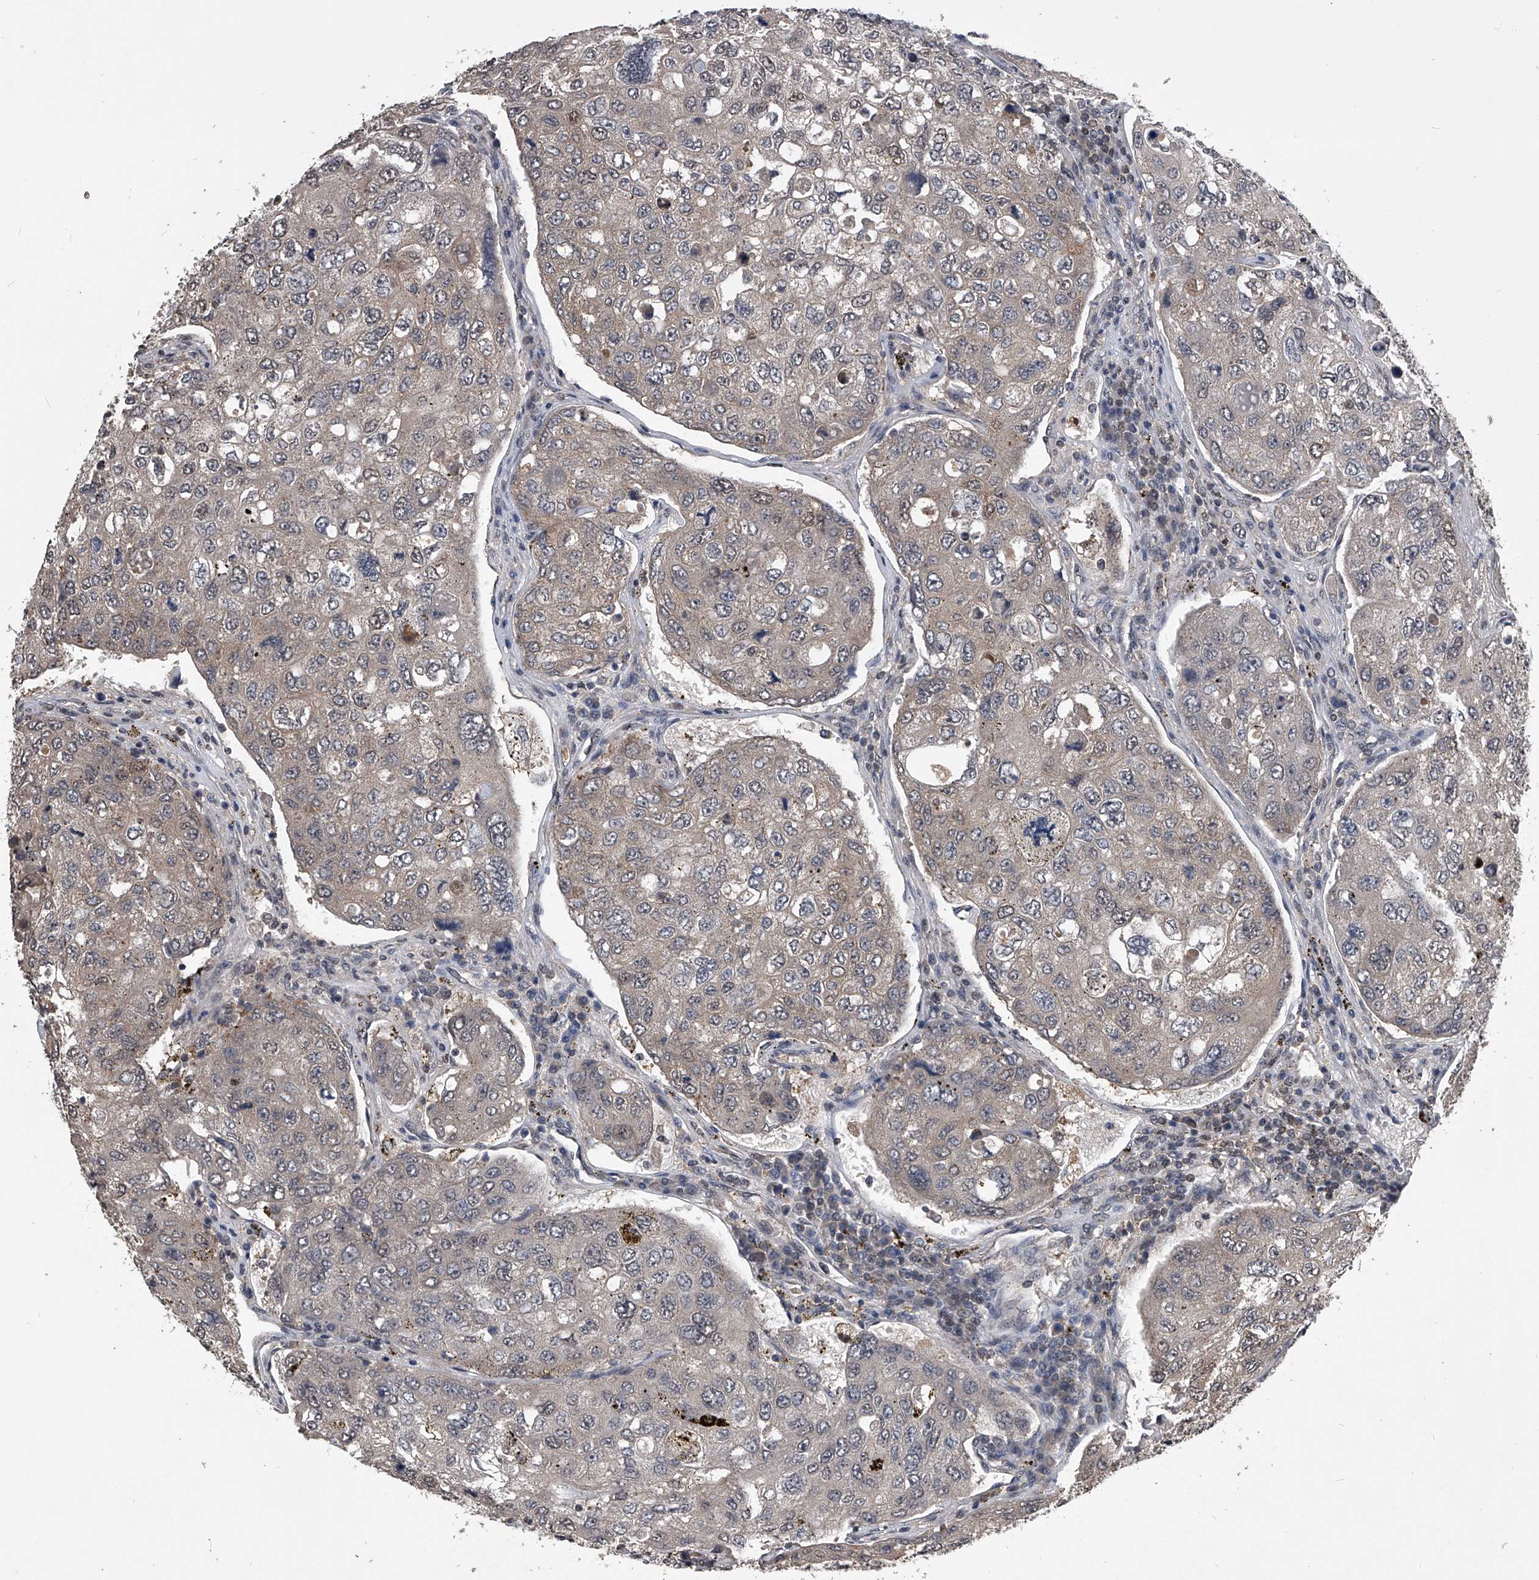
{"staining": {"intensity": "weak", "quantity": "<25%", "location": "cytoplasmic/membranous"}, "tissue": "urothelial cancer", "cell_type": "Tumor cells", "image_type": "cancer", "snomed": [{"axis": "morphology", "description": "Urothelial carcinoma, High grade"}, {"axis": "topography", "description": "Lymph node"}, {"axis": "topography", "description": "Urinary bladder"}], "caption": "This photomicrograph is of high-grade urothelial carcinoma stained with immunohistochemistry to label a protein in brown with the nuclei are counter-stained blue. There is no positivity in tumor cells.", "gene": "TSNAX", "patient": {"sex": "male", "age": 51}}